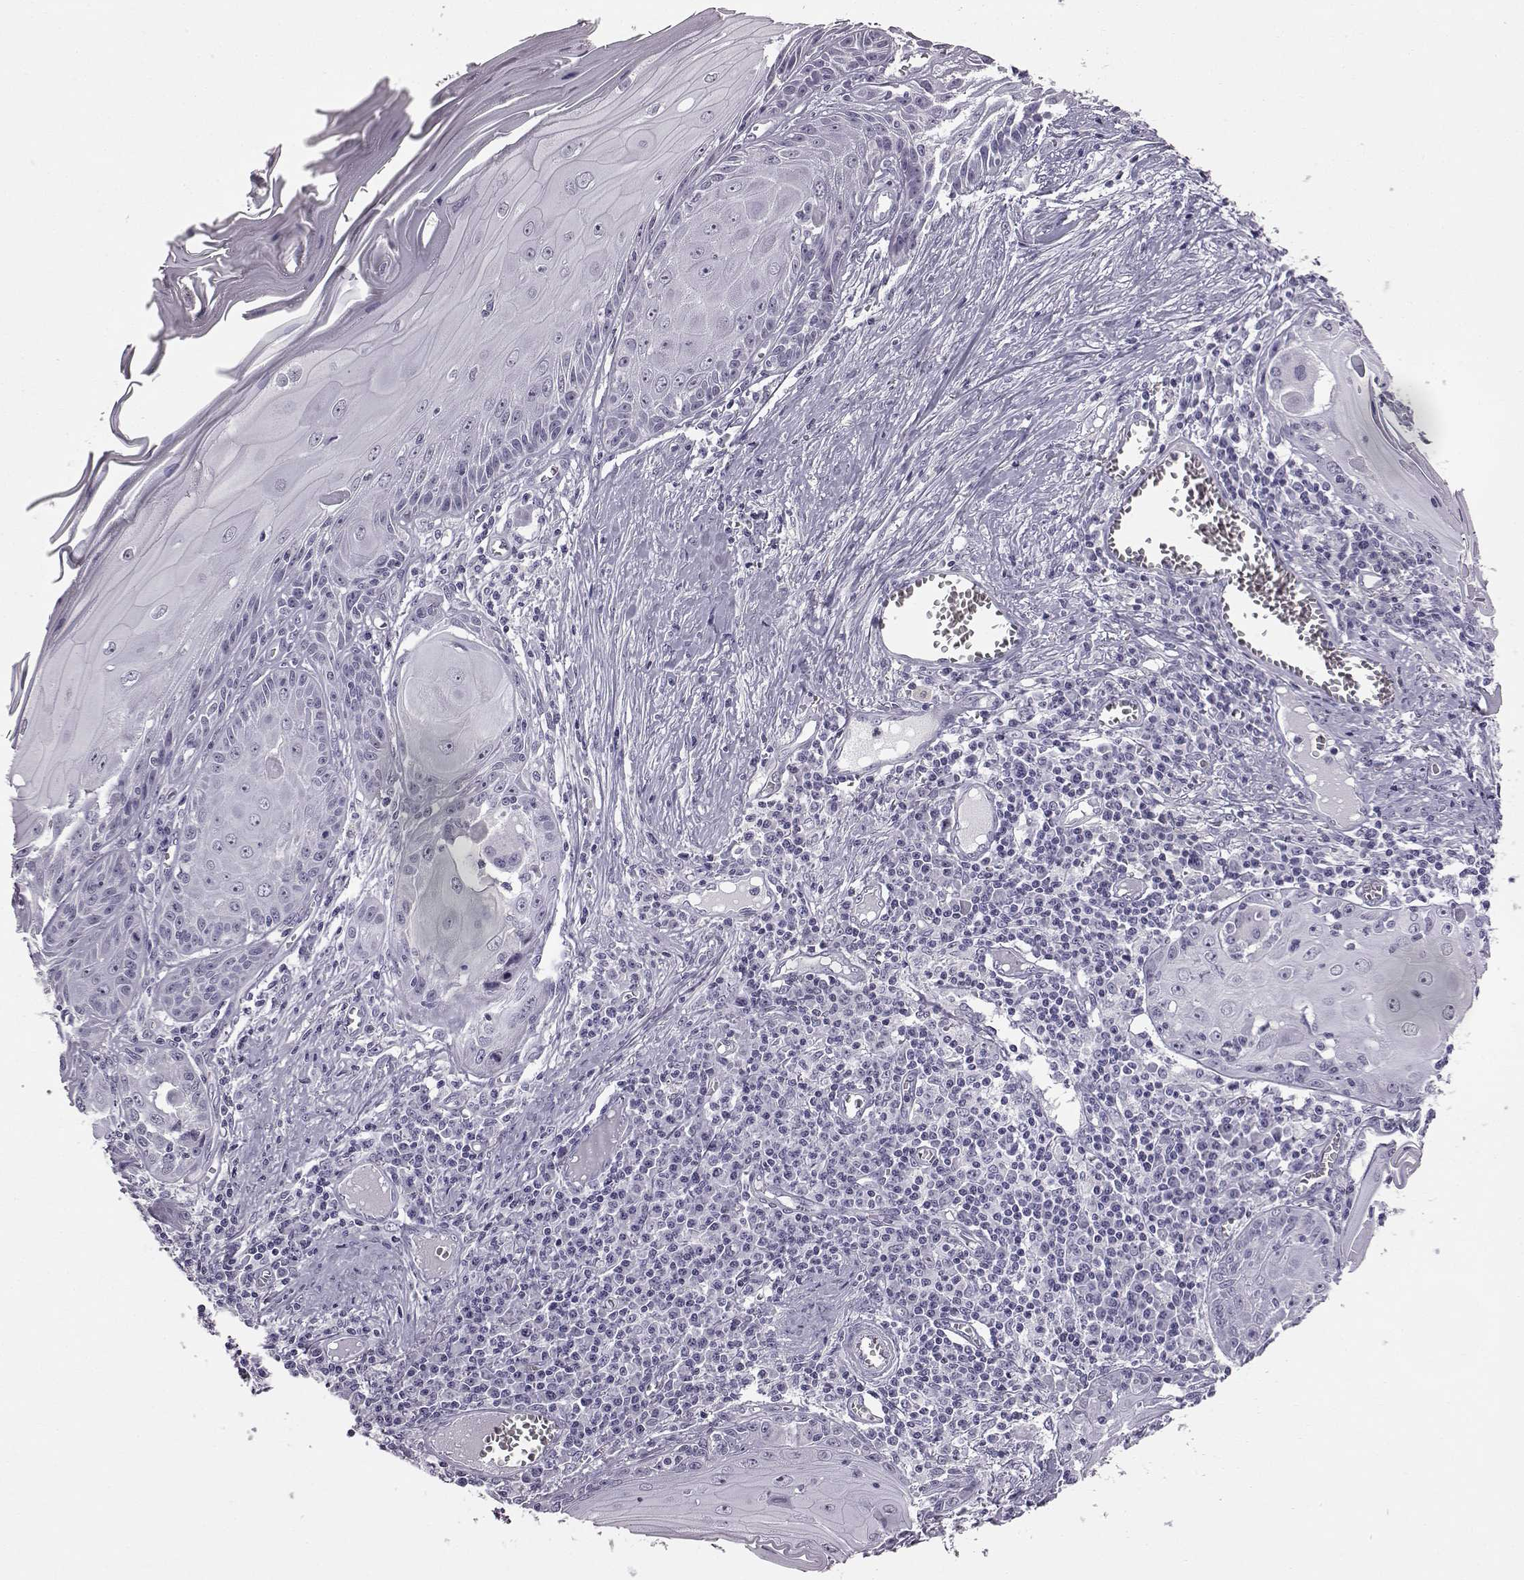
{"staining": {"intensity": "negative", "quantity": "none", "location": "none"}, "tissue": "skin cancer", "cell_type": "Tumor cells", "image_type": "cancer", "snomed": [{"axis": "morphology", "description": "Squamous cell carcinoma, NOS"}, {"axis": "topography", "description": "Skin"}, {"axis": "topography", "description": "Vulva"}], "caption": "An immunohistochemistry (IHC) histopathology image of skin cancer (squamous cell carcinoma) is shown. There is no staining in tumor cells of skin cancer (squamous cell carcinoma). (Brightfield microscopy of DAB immunohistochemistry at high magnification).", "gene": "ADGRG2", "patient": {"sex": "female", "age": 85}}